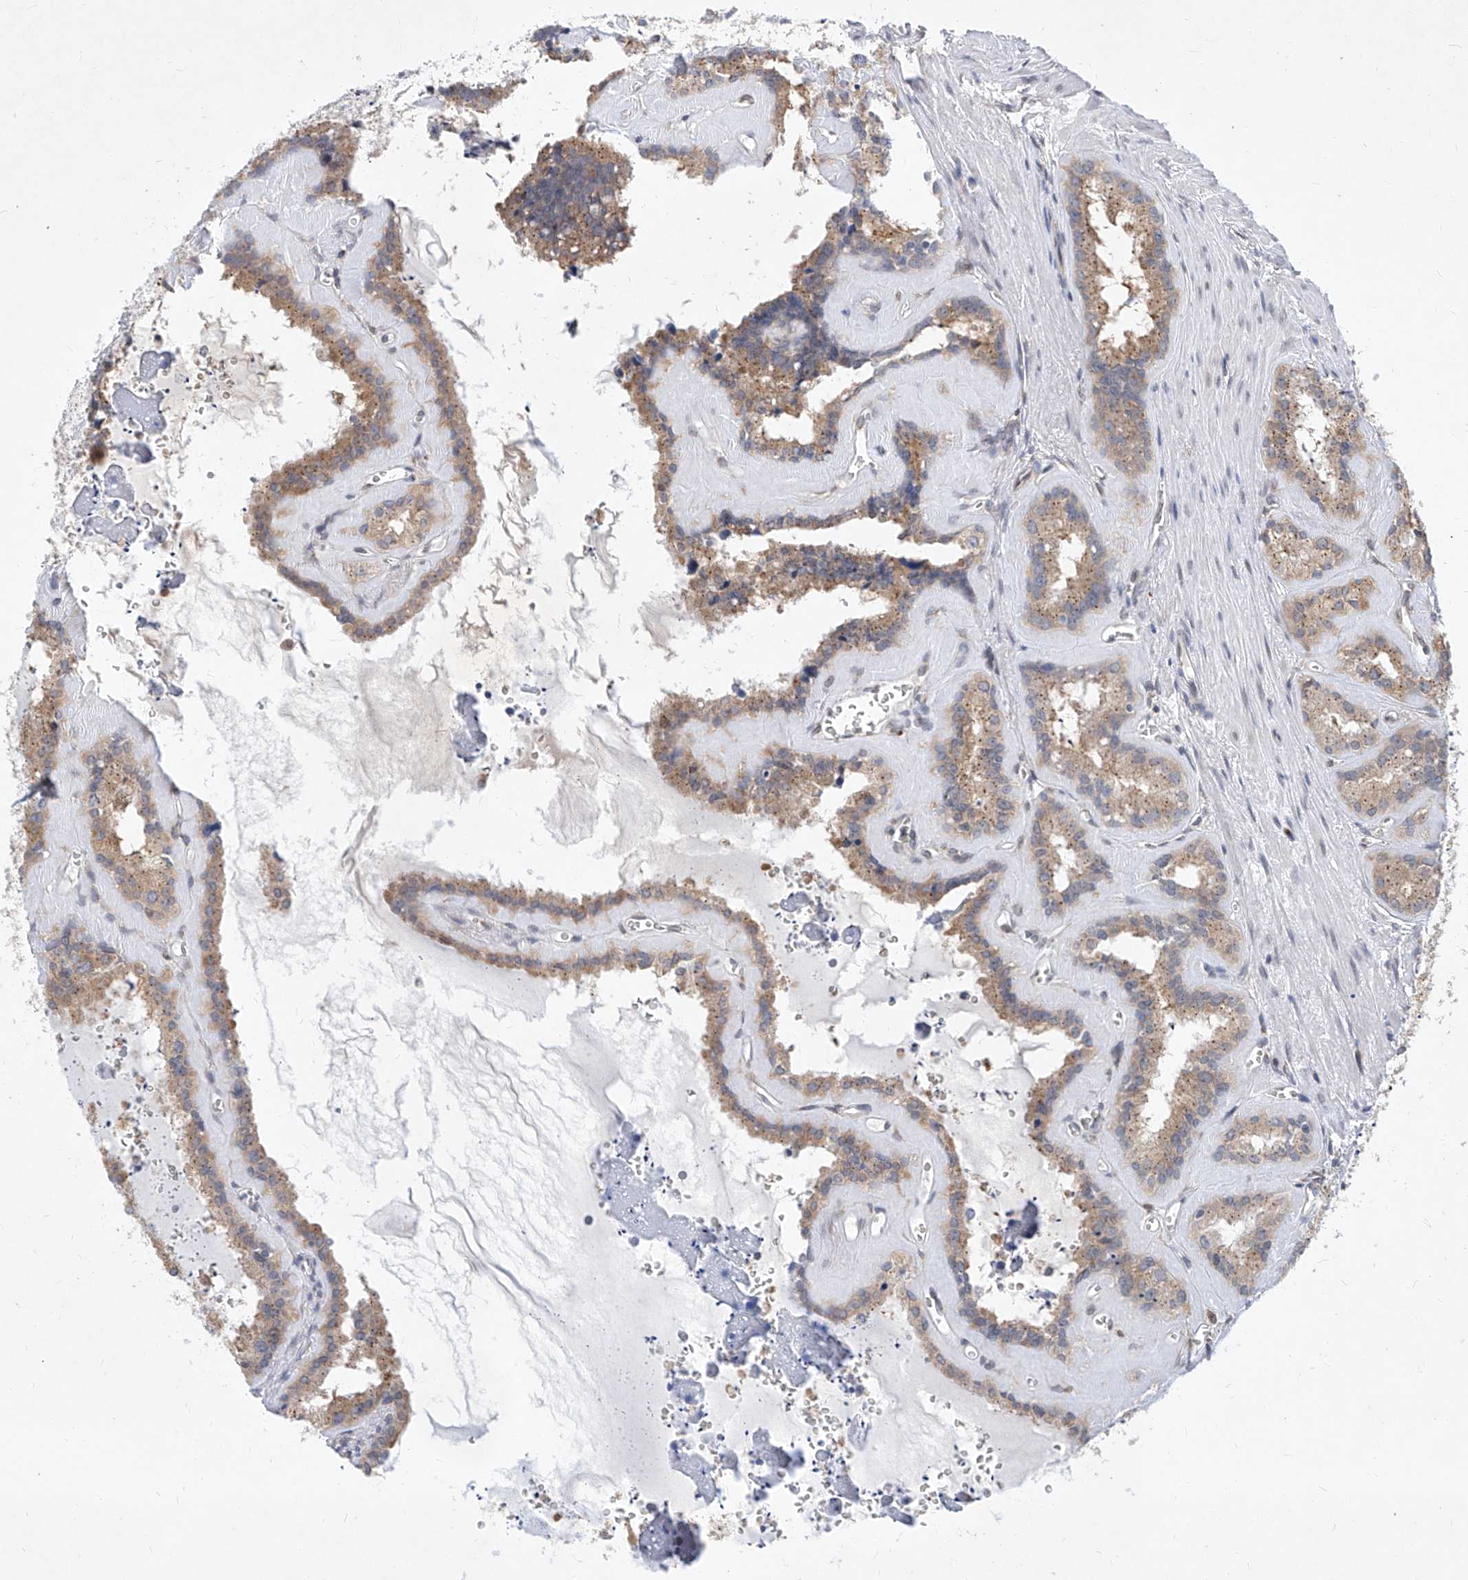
{"staining": {"intensity": "moderate", "quantity": "25%-75%", "location": "cytoplasmic/membranous"}, "tissue": "seminal vesicle", "cell_type": "Glandular cells", "image_type": "normal", "snomed": [{"axis": "morphology", "description": "Normal tissue, NOS"}, {"axis": "topography", "description": "Prostate"}, {"axis": "topography", "description": "Seminal veicle"}], "caption": "Immunohistochemistry (IHC) (DAB (3,3'-diaminobenzidine)) staining of normal human seminal vesicle shows moderate cytoplasmic/membranous protein positivity in about 25%-75% of glandular cells.", "gene": "MX2", "patient": {"sex": "male", "age": 59}}